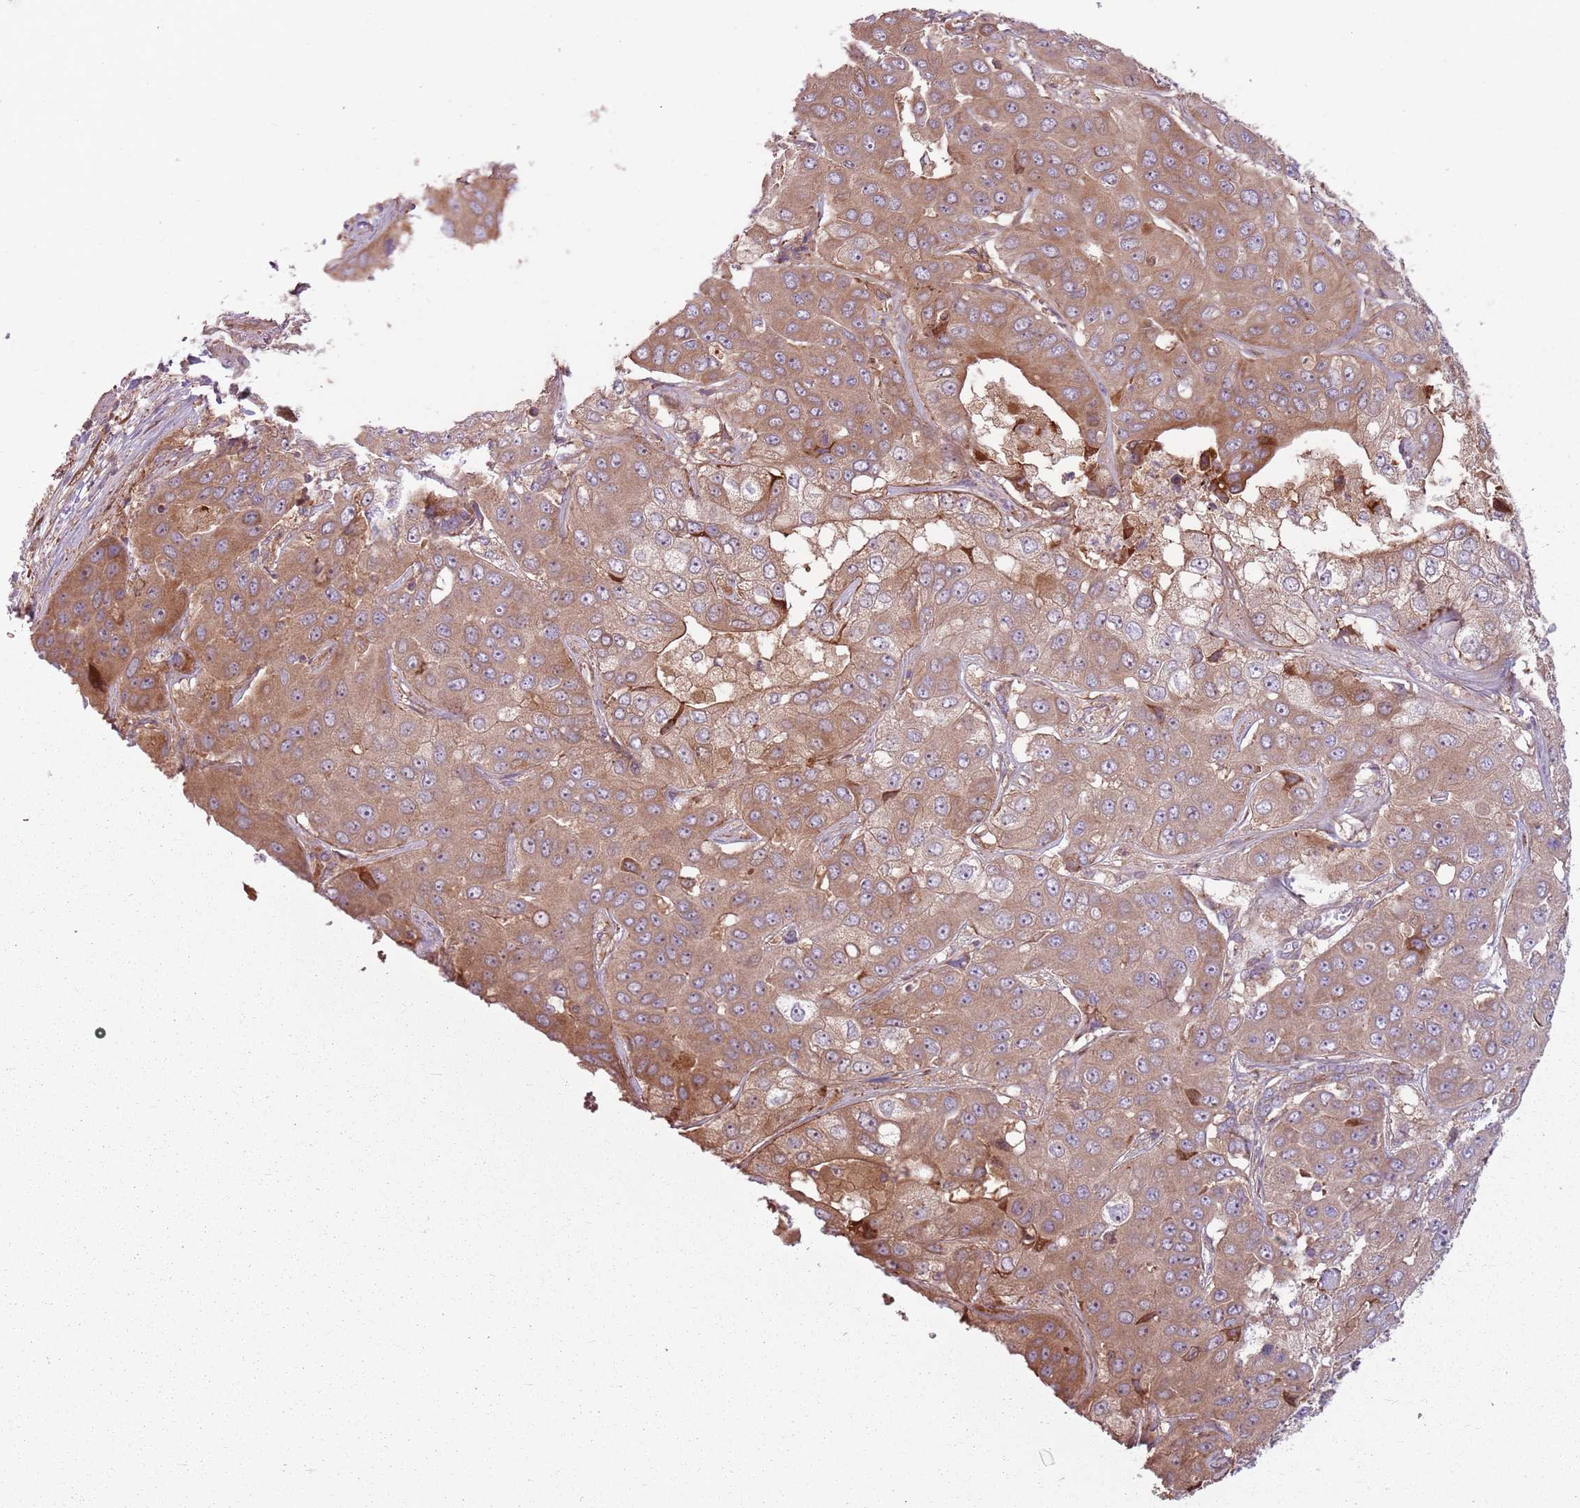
{"staining": {"intensity": "moderate", "quantity": ">75%", "location": "cytoplasmic/membranous,nuclear"}, "tissue": "liver cancer", "cell_type": "Tumor cells", "image_type": "cancer", "snomed": [{"axis": "morphology", "description": "Cholangiocarcinoma"}, {"axis": "topography", "description": "Liver"}], "caption": "High-power microscopy captured an immunohistochemistry photomicrograph of cholangiocarcinoma (liver), revealing moderate cytoplasmic/membranous and nuclear positivity in about >75% of tumor cells. Nuclei are stained in blue.", "gene": "RPL21", "patient": {"sex": "female", "age": 52}}